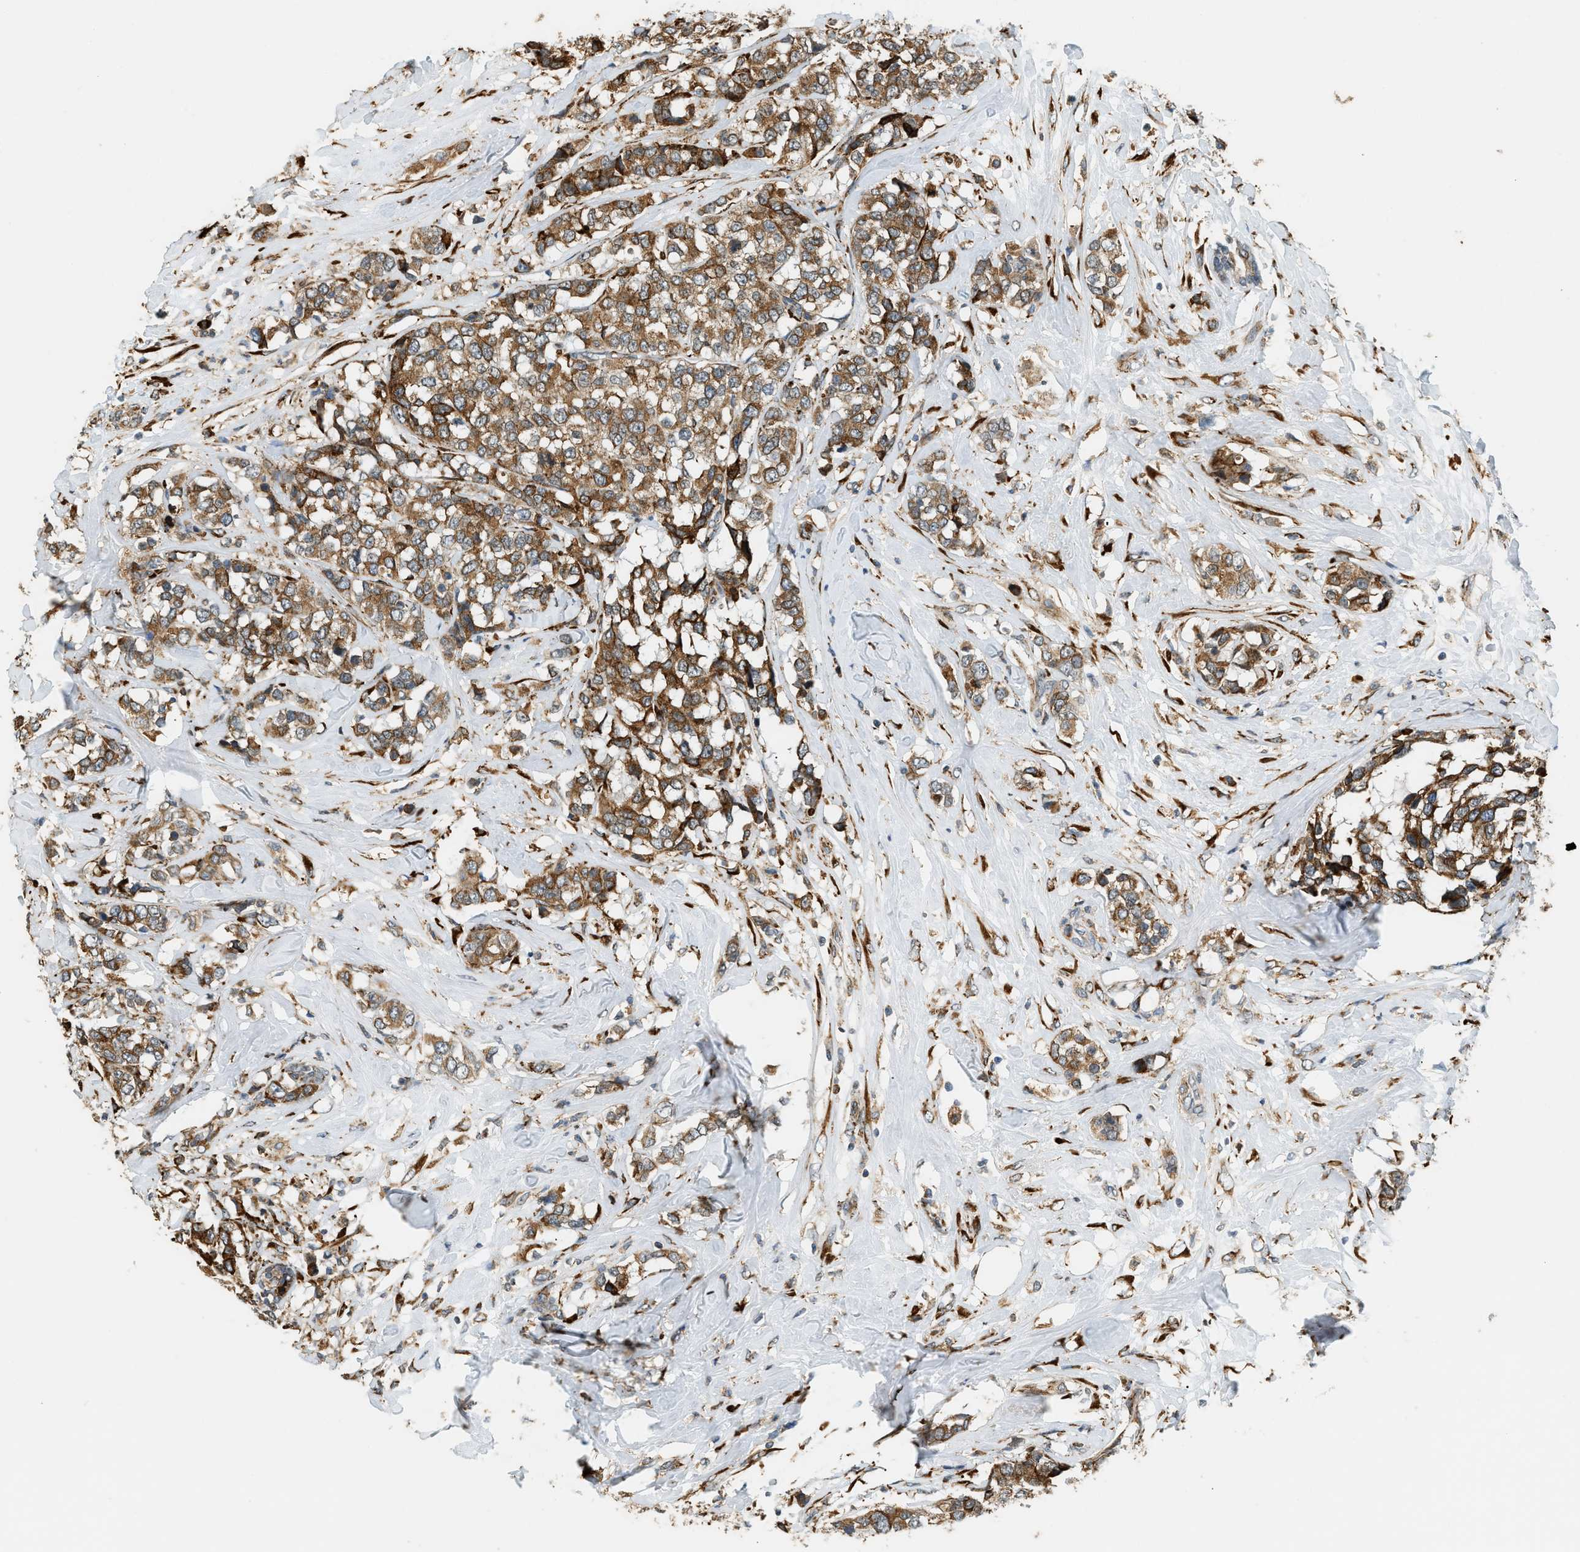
{"staining": {"intensity": "moderate", "quantity": ">75%", "location": "cytoplasmic/membranous"}, "tissue": "breast cancer", "cell_type": "Tumor cells", "image_type": "cancer", "snomed": [{"axis": "morphology", "description": "Lobular carcinoma"}, {"axis": "topography", "description": "Breast"}], "caption": "The micrograph exhibits immunohistochemical staining of breast cancer (lobular carcinoma). There is moderate cytoplasmic/membranous positivity is seen in about >75% of tumor cells.", "gene": "SEMA4D", "patient": {"sex": "female", "age": 59}}